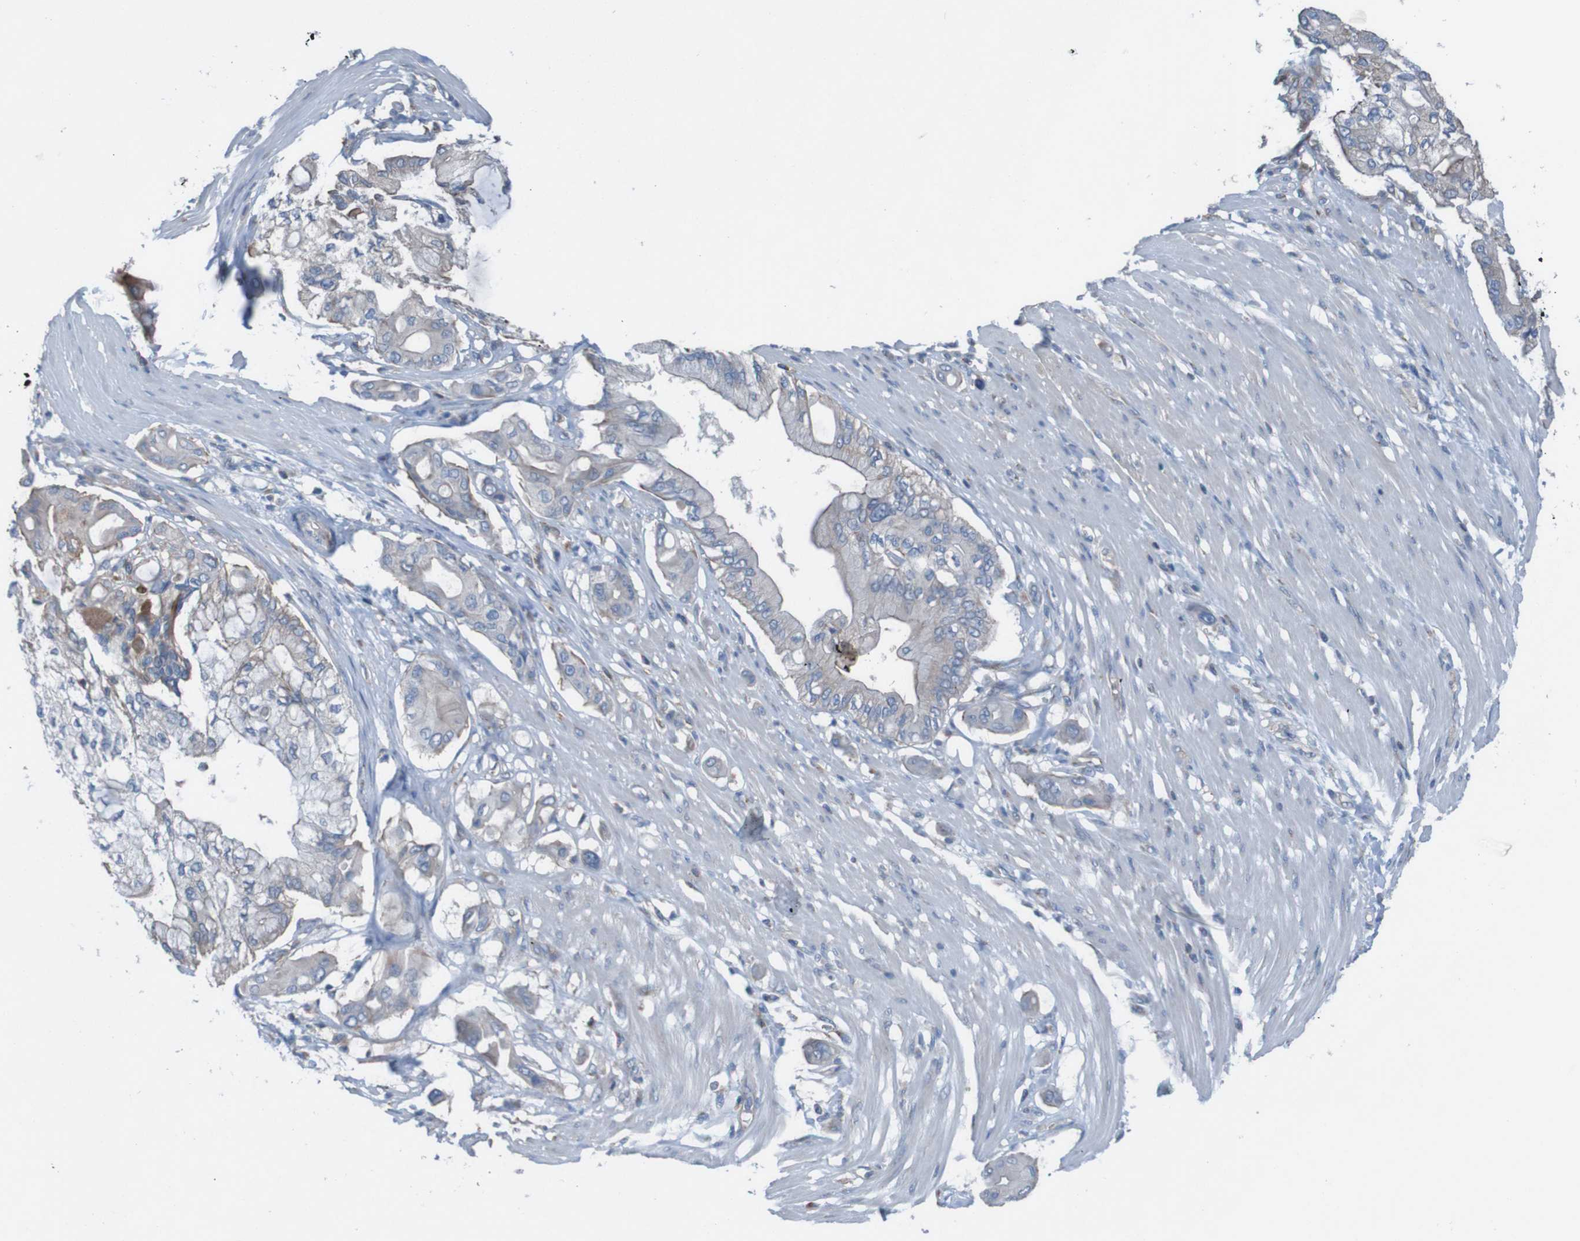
{"staining": {"intensity": "moderate", "quantity": "25%-75%", "location": "cytoplasmic/membranous"}, "tissue": "pancreatic cancer", "cell_type": "Tumor cells", "image_type": "cancer", "snomed": [{"axis": "morphology", "description": "Adenocarcinoma, NOS"}, {"axis": "morphology", "description": "Adenocarcinoma, metastatic, NOS"}, {"axis": "topography", "description": "Lymph node"}, {"axis": "topography", "description": "Pancreas"}, {"axis": "topography", "description": "Duodenum"}], "caption": "Pancreatic adenocarcinoma stained with a brown dye exhibits moderate cytoplasmic/membranous positive staining in about 25%-75% of tumor cells.", "gene": "MINAR1", "patient": {"sex": "female", "age": 64}}